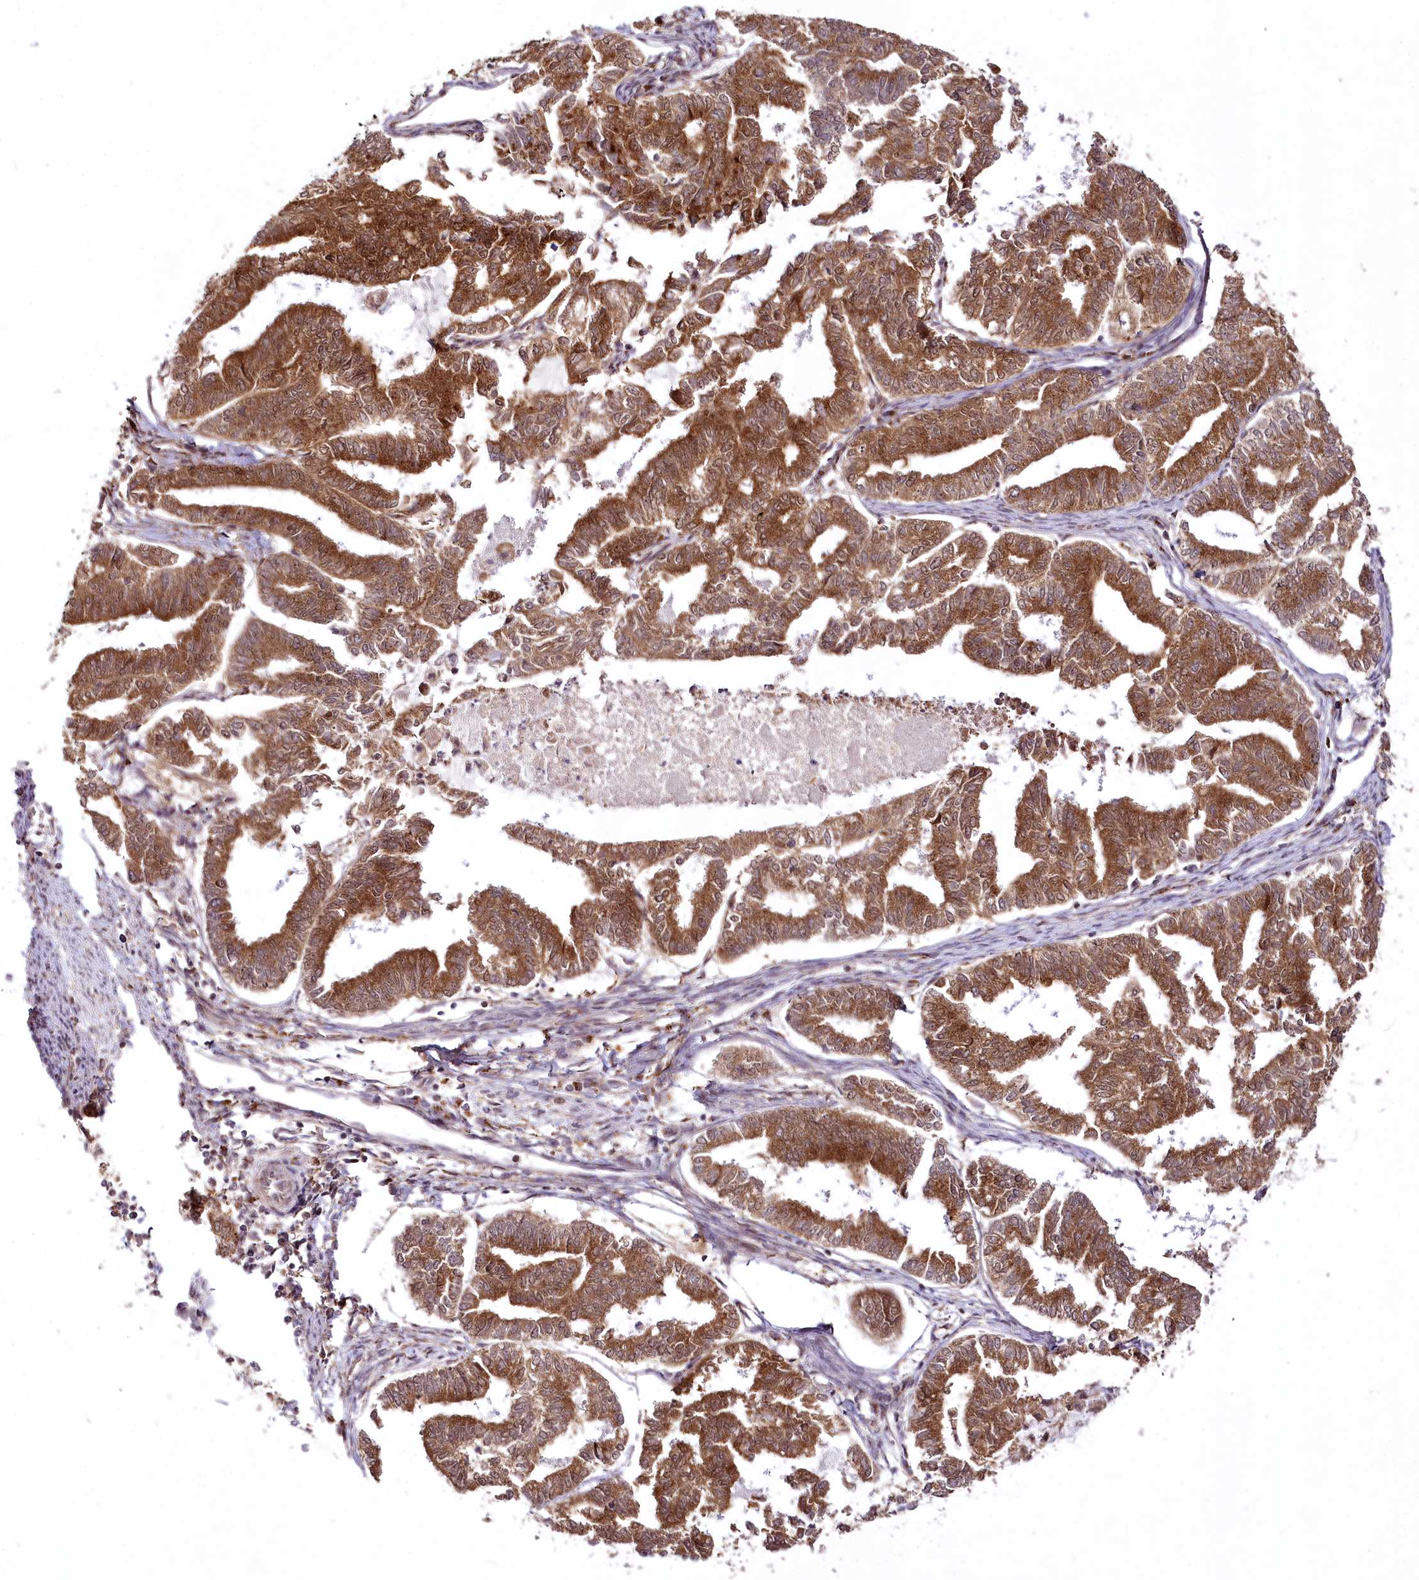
{"staining": {"intensity": "strong", "quantity": ">75%", "location": "cytoplasmic/membranous"}, "tissue": "endometrial cancer", "cell_type": "Tumor cells", "image_type": "cancer", "snomed": [{"axis": "morphology", "description": "Adenocarcinoma, NOS"}, {"axis": "topography", "description": "Endometrium"}], "caption": "IHC of endometrial cancer demonstrates high levels of strong cytoplasmic/membranous staining in about >75% of tumor cells.", "gene": "COPG1", "patient": {"sex": "female", "age": 79}}